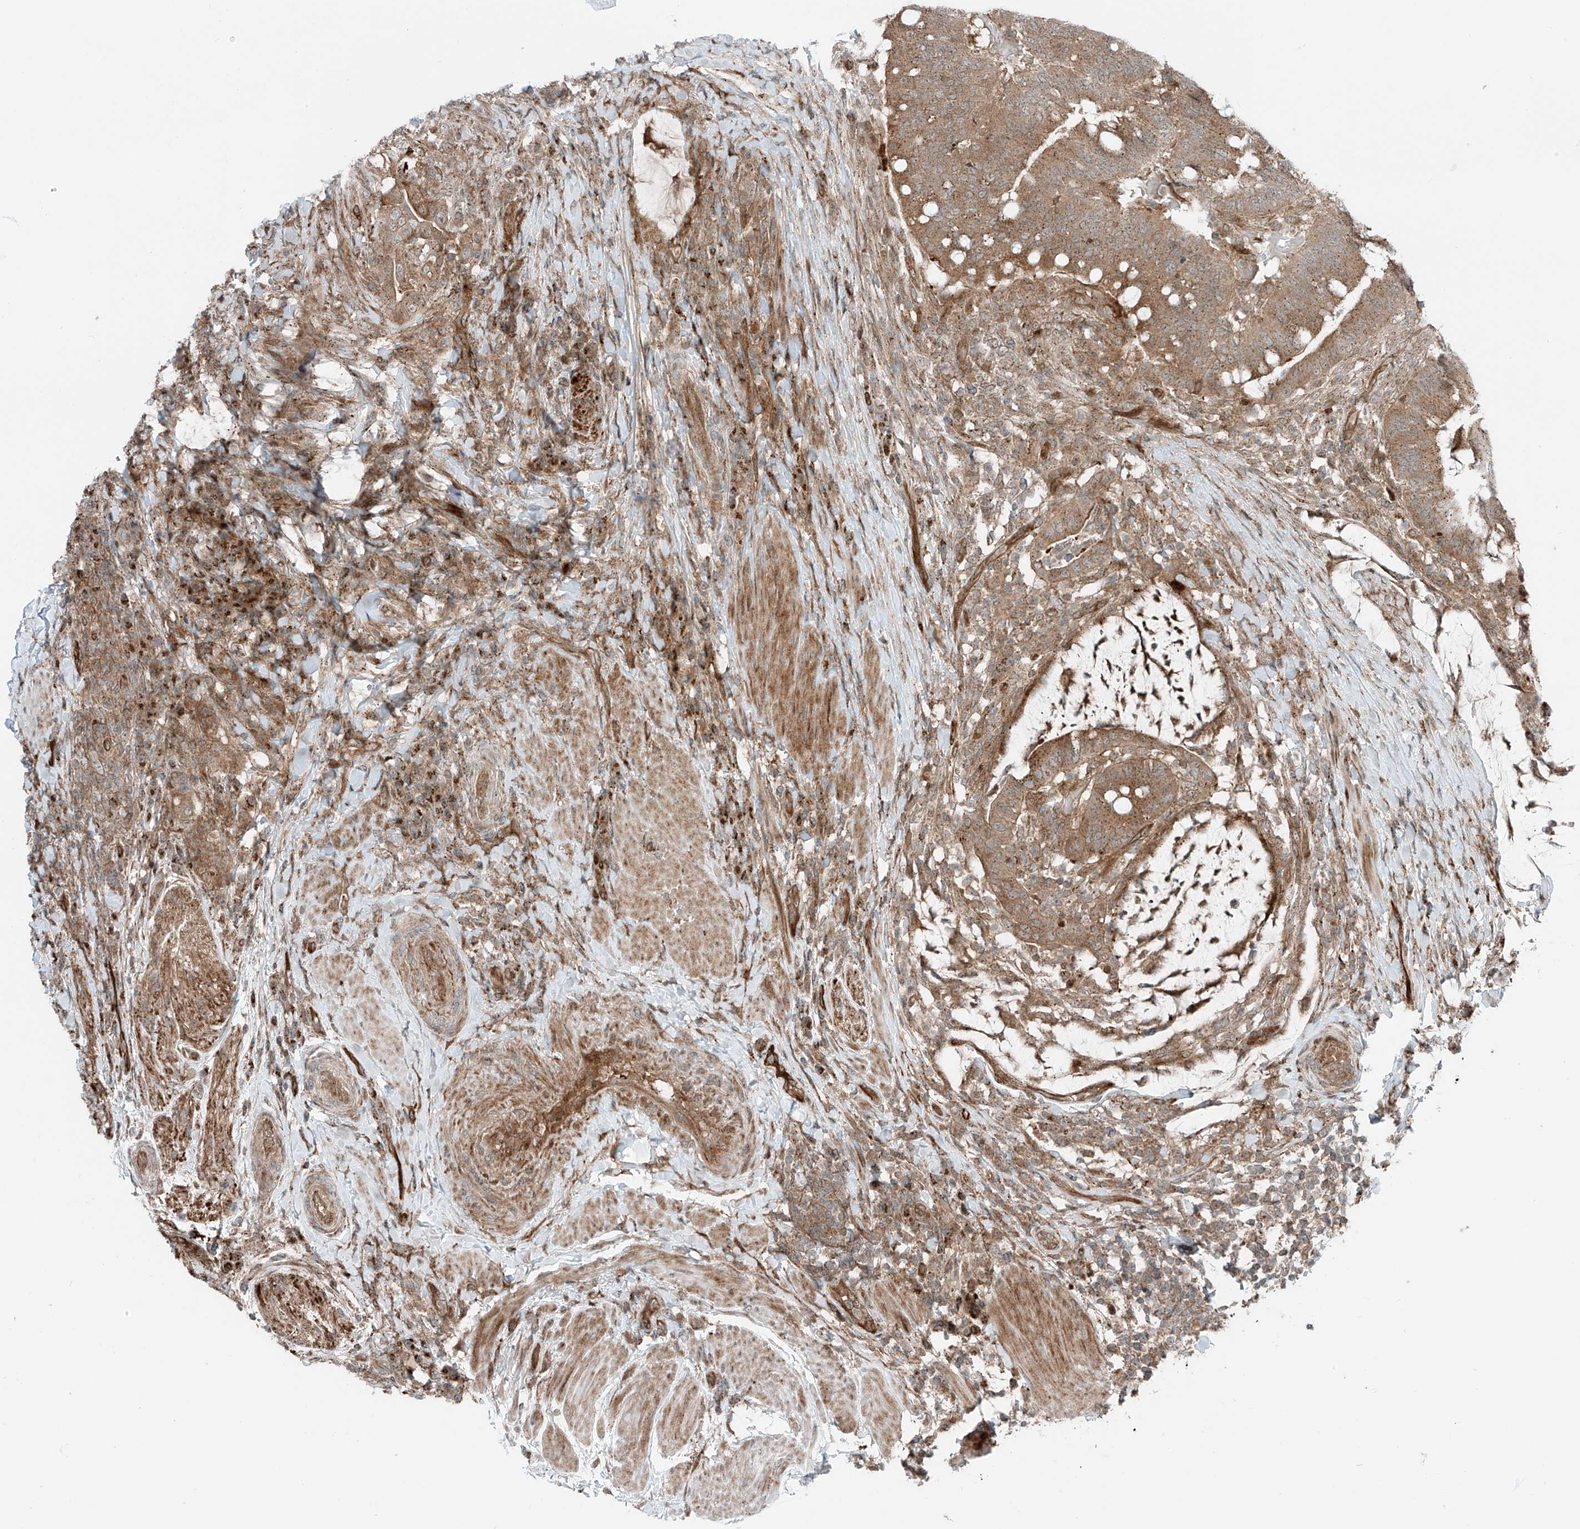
{"staining": {"intensity": "moderate", "quantity": ">75%", "location": "cytoplasmic/membranous"}, "tissue": "colorectal cancer", "cell_type": "Tumor cells", "image_type": "cancer", "snomed": [{"axis": "morphology", "description": "Adenocarcinoma, NOS"}, {"axis": "topography", "description": "Colon"}], "caption": "Immunohistochemical staining of human adenocarcinoma (colorectal) reveals moderate cytoplasmic/membranous protein positivity in about >75% of tumor cells.", "gene": "USP48", "patient": {"sex": "female", "age": 66}}